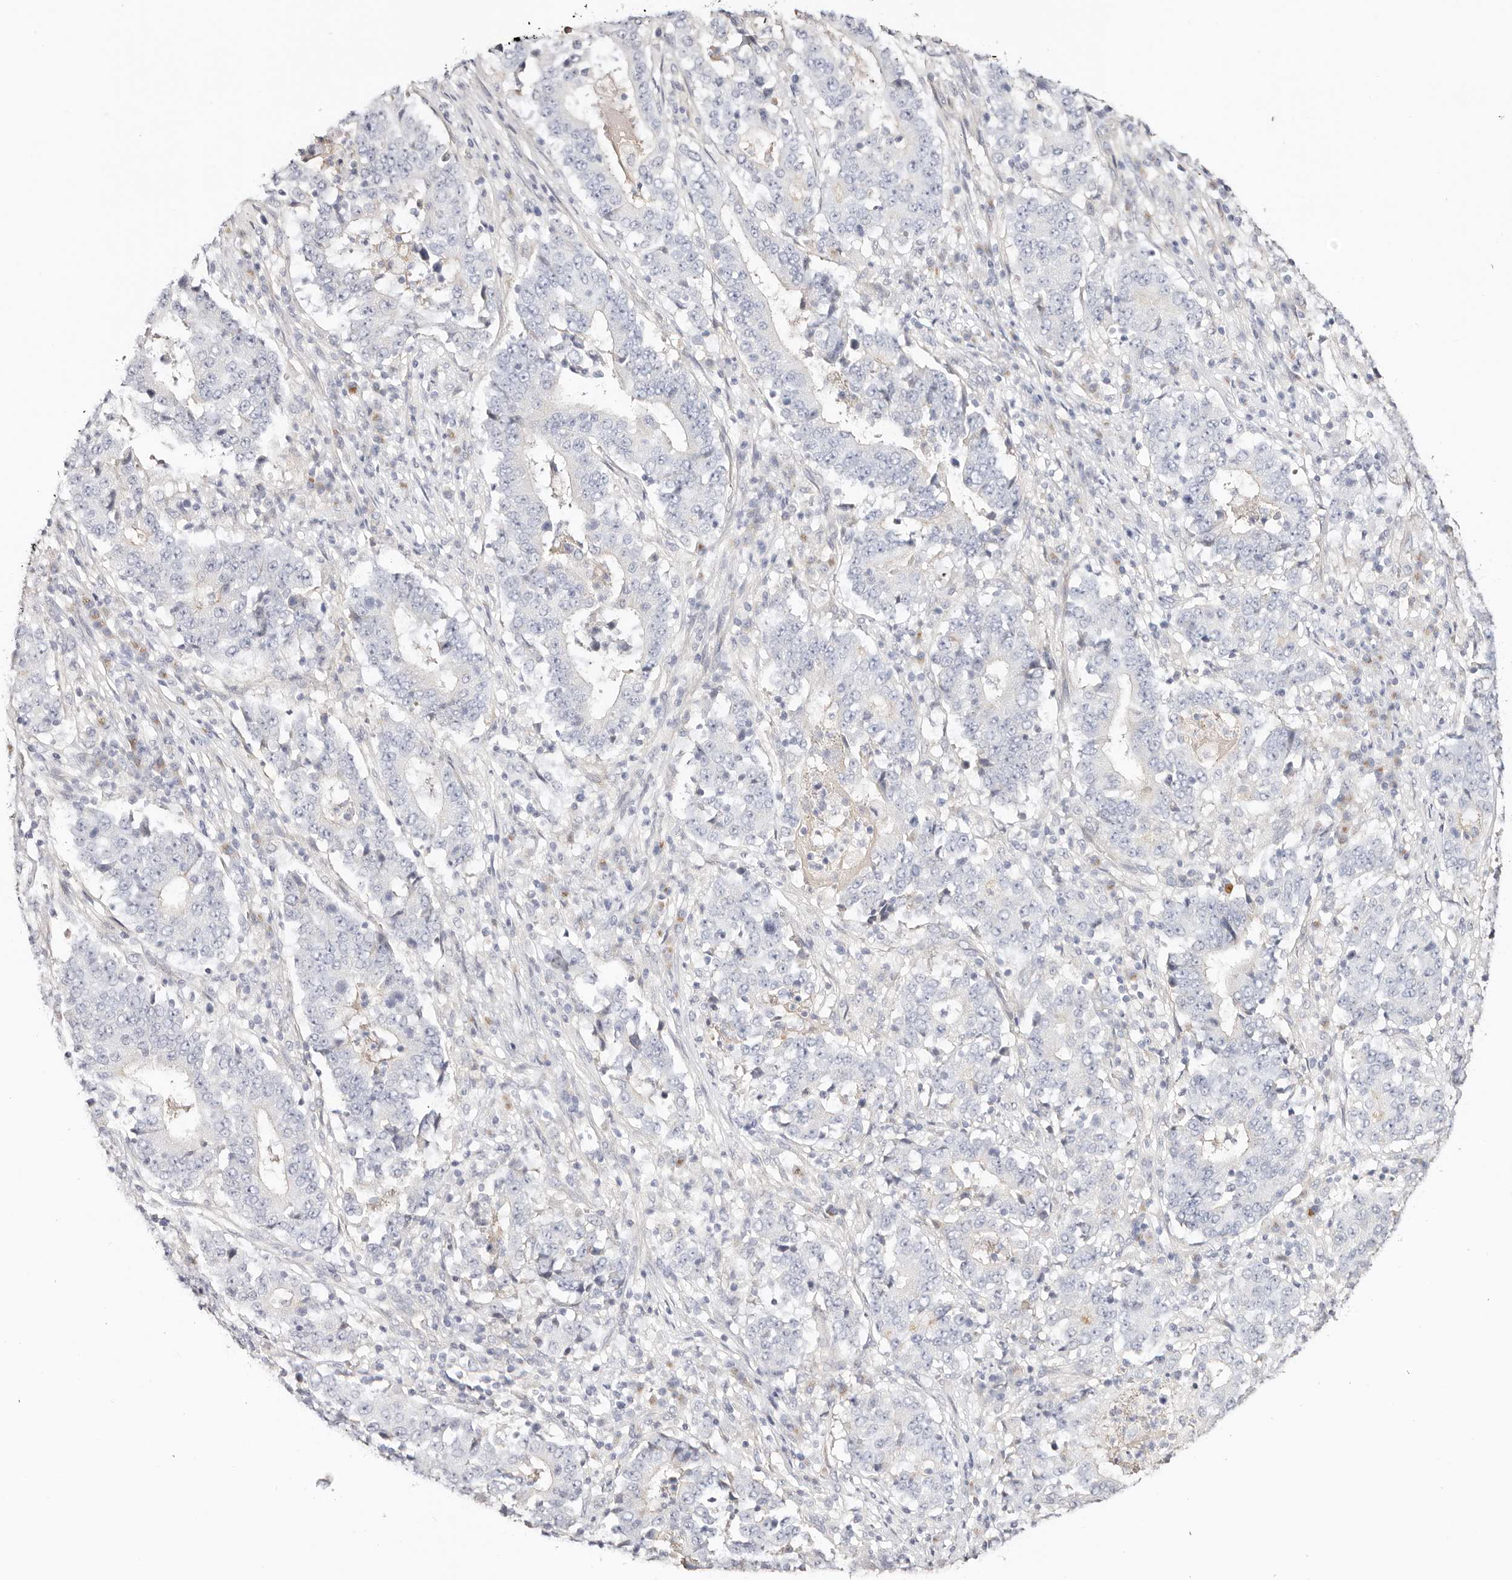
{"staining": {"intensity": "negative", "quantity": "none", "location": "none"}, "tissue": "stomach cancer", "cell_type": "Tumor cells", "image_type": "cancer", "snomed": [{"axis": "morphology", "description": "Adenocarcinoma, NOS"}, {"axis": "topography", "description": "Stomach"}], "caption": "DAB (3,3'-diaminobenzidine) immunohistochemical staining of human adenocarcinoma (stomach) exhibits no significant staining in tumor cells.", "gene": "DNASE1", "patient": {"sex": "male", "age": 59}}